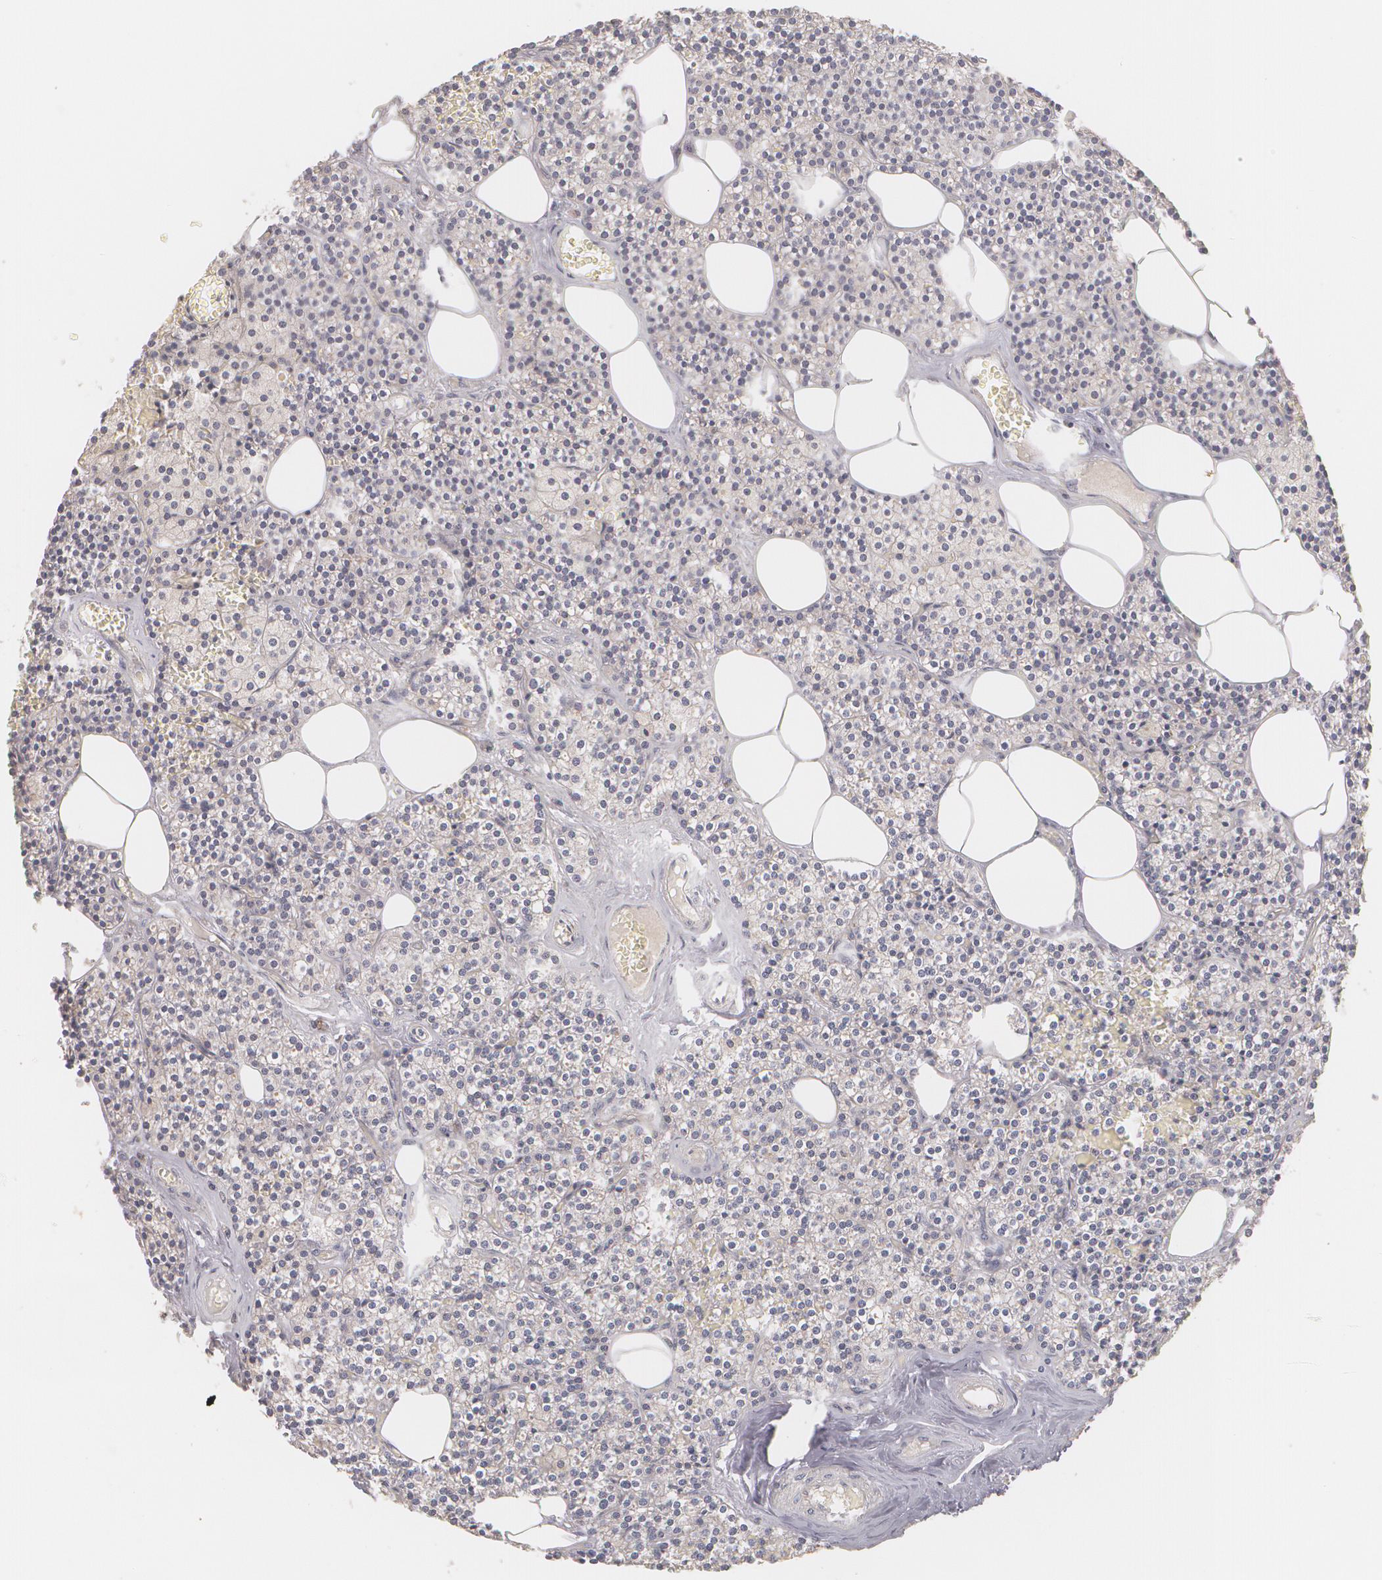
{"staining": {"intensity": "weak", "quantity": "25%-75%", "location": "nuclear"}, "tissue": "parathyroid gland", "cell_type": "Glandular cells", "image_type": "normal", "snomed": [{"axis": "morphology", "description": "Normal tissue, NOS"}, {"axis": "topography", "description": "Parathyroid gland"}], "caption": "Immunohistochemistry of benign human parathyroid gland displays low levels of weak nuclear expression in approximately 25%-75% of glandular cells. (IHC, brightfield microscopy, high magnification).", "gene": "VAV3", "patient": {"sex": "male", "age": 51}}